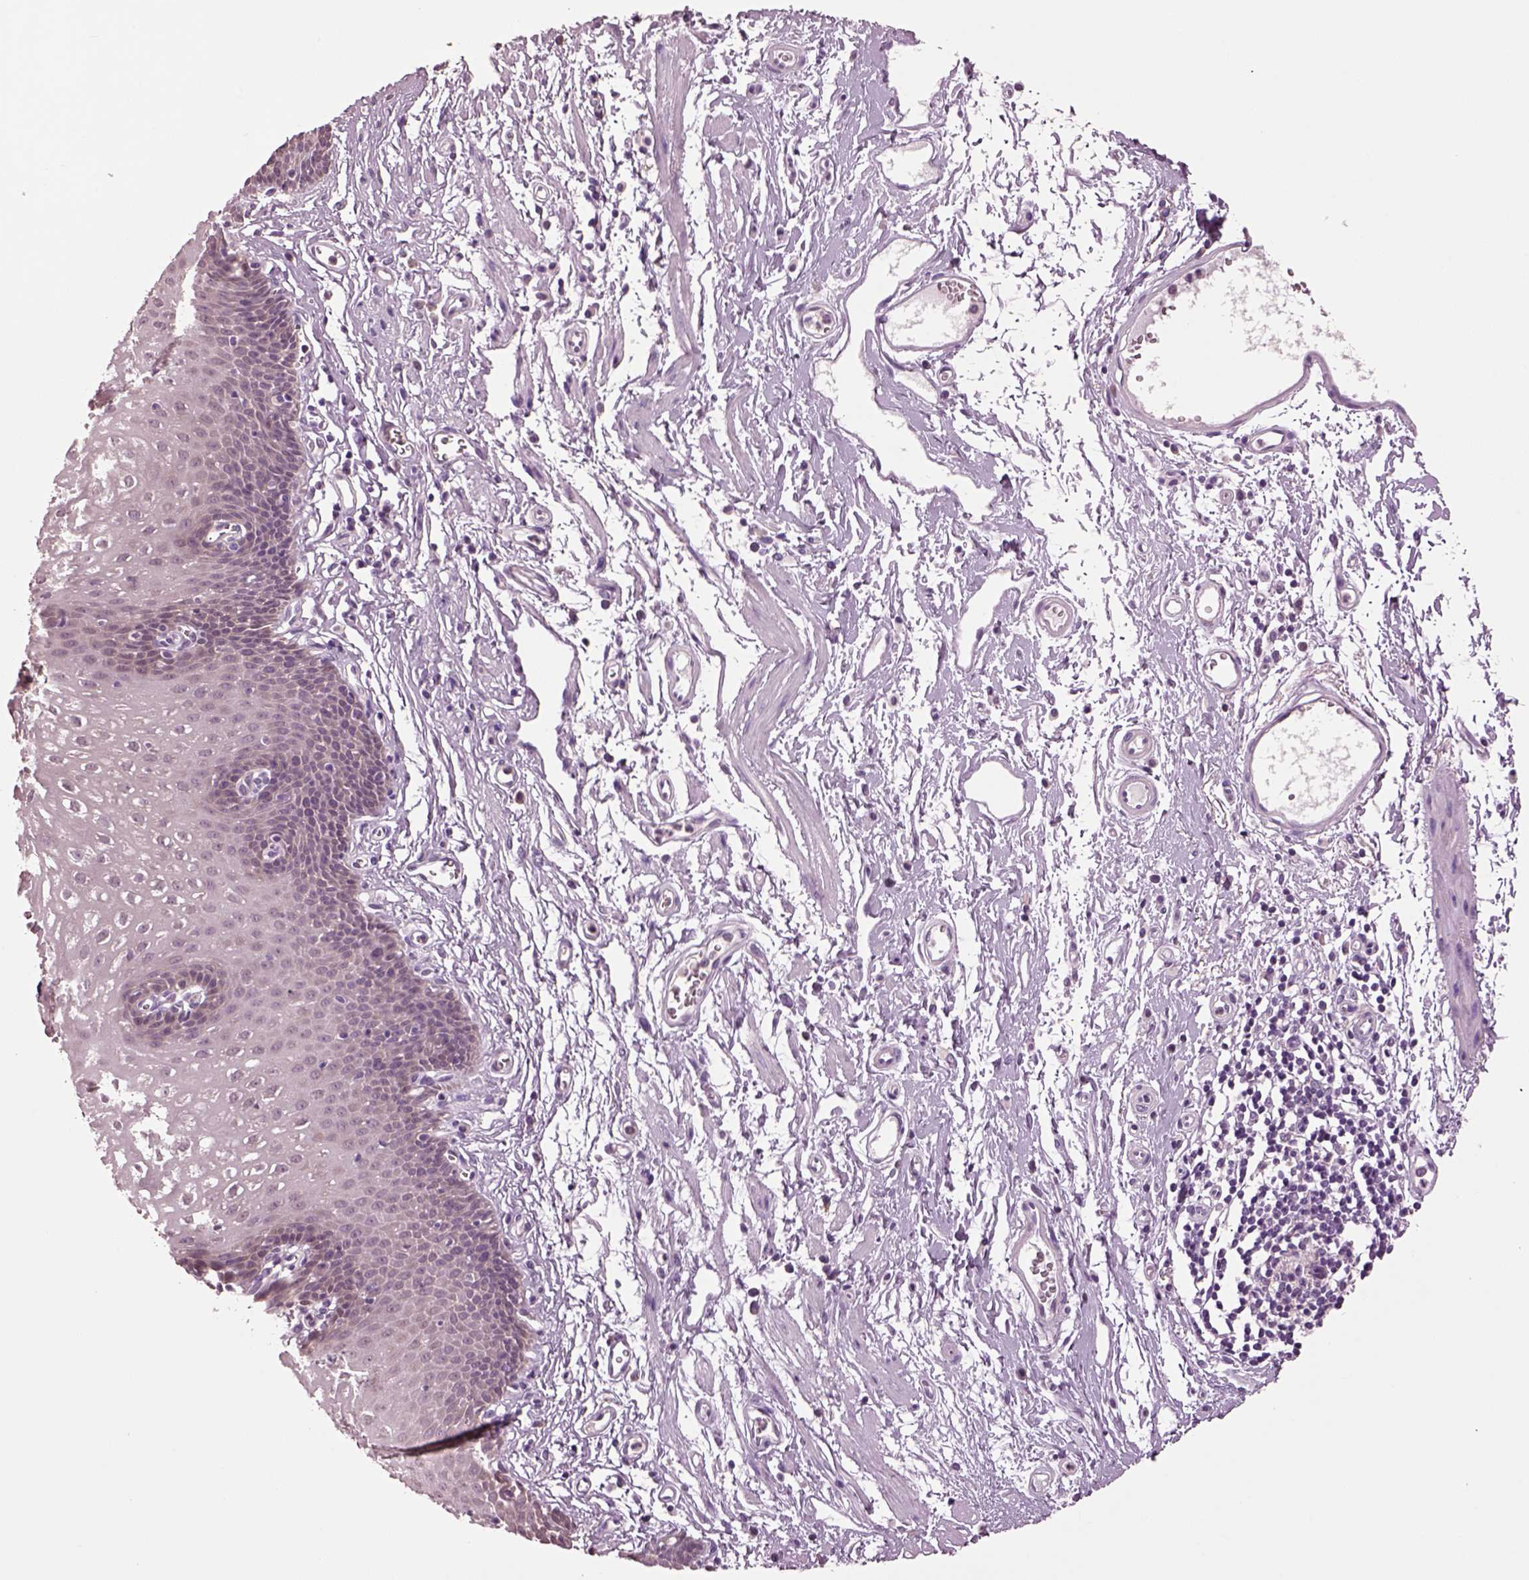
{"staining": {"intensity": "negative", "quantity": "none", "location": "none"}, "tissue": "esophagus", "cell_type": "Squamous epithelial cells", "image_type": "normal", "snomed": [{"axis": "morphology", "description": "Normal tissue, NOS"}, {"axis": "topography", "description": "Esophagus"}], "caption": "Squamous epithelial cells show no significant staining in normal esophagus.", "gene": "CLPSL1", "patient": {"sex": "male", "age": 72}}